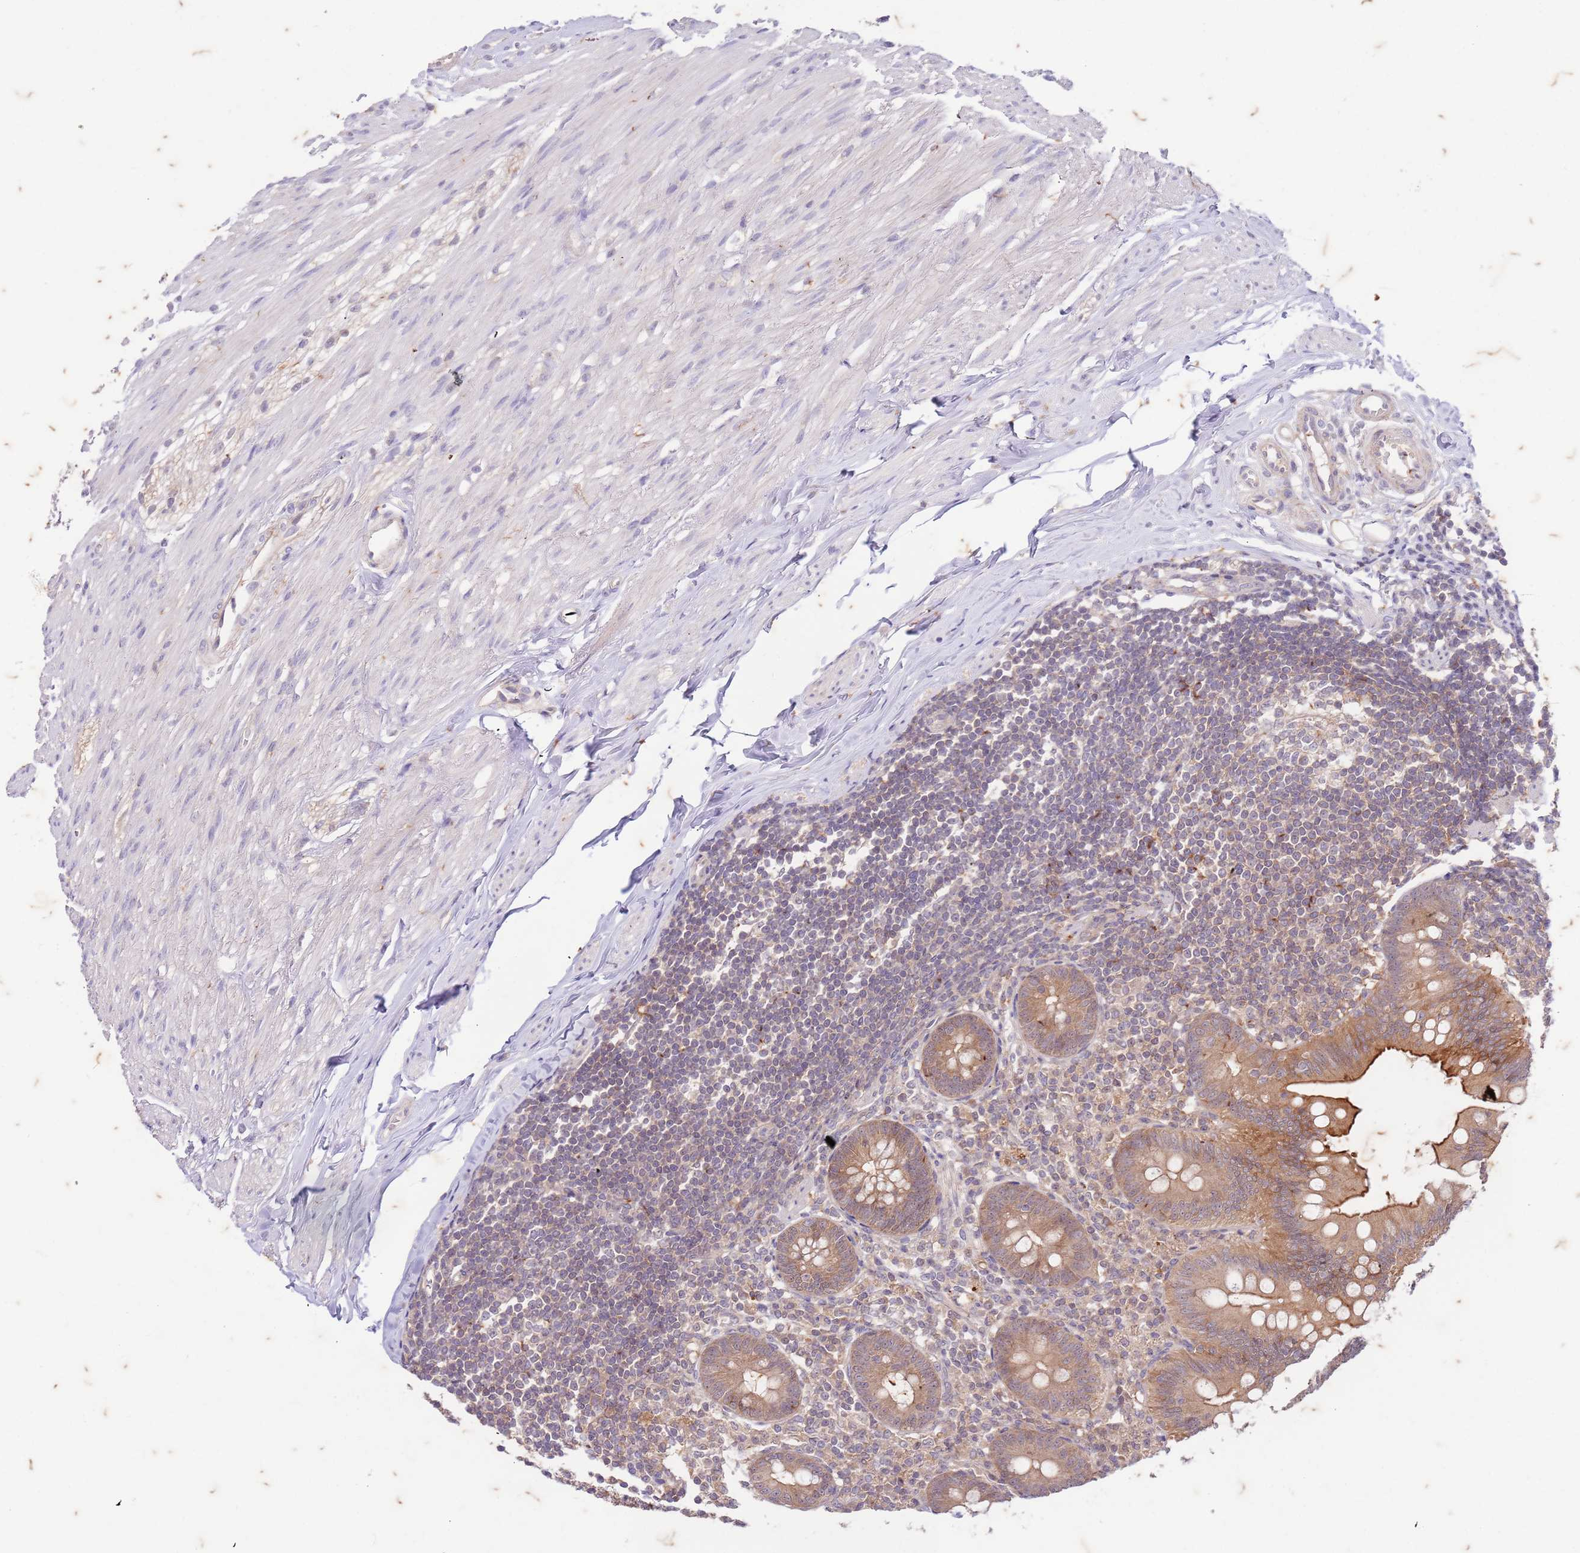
{"staining": {"intensity": "moderate", "quantity": ">75%", "location": "cytoplasmic/membranous"}, "tissue": "appendix", "cell_type": "Glandular cells", "image_type": "normal", "snomed": [{"axis": "morphology", "description": "Normal tissue, NOS"}, {"axis": "topography", "description": "Appendix"}], "caption": "Moderate cytoplasmic/membranous staining for a protein is appreciated in about >75% of glandular cells of benign appendix using IHC.", "gene": "RAPGEF3", "patient": {"sex": "female", "age": 62}}